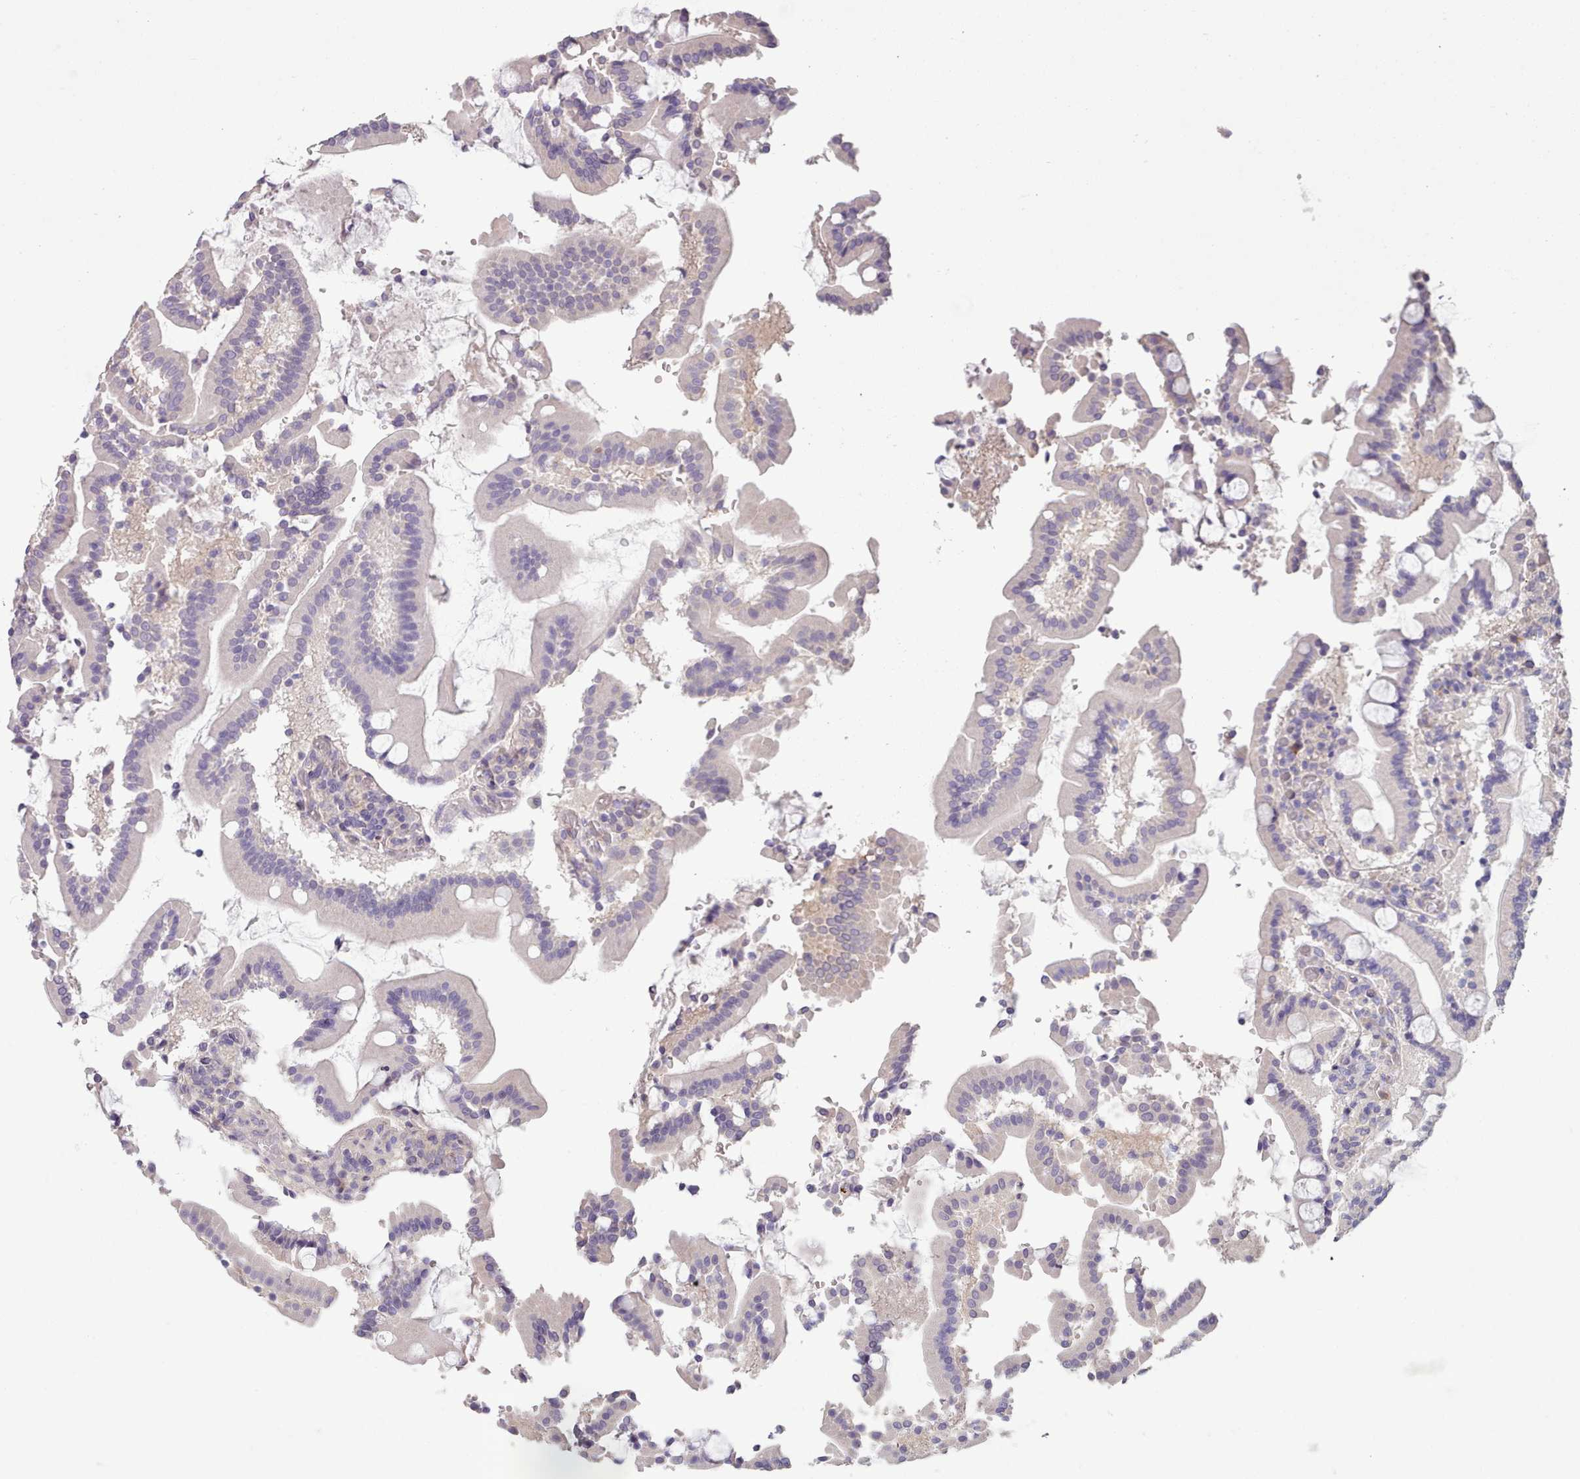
{"staining": {"intensity": "negative", "quantity": "none", "location": "none"}, "tissue": "duodenum", "cell_type": "Glandular cells", "image_type": "normal", "snomed": [{"axis": "morphology", "description": "Normal tissue, NOS"}, {"axis": "topography", "description": "Duodenum"}], "caption": "The immunohistochemistry (IHC) photomicrograph has no significant staining in glandular cells of duodenum. The staining was performed using DAB to visualize the protein expression in brown, while the nuclei were stained in blue with hematoxylin (Magnification: 20x).", "gene": "DPF1", "patient": {"sex": "male", "age": 55}}